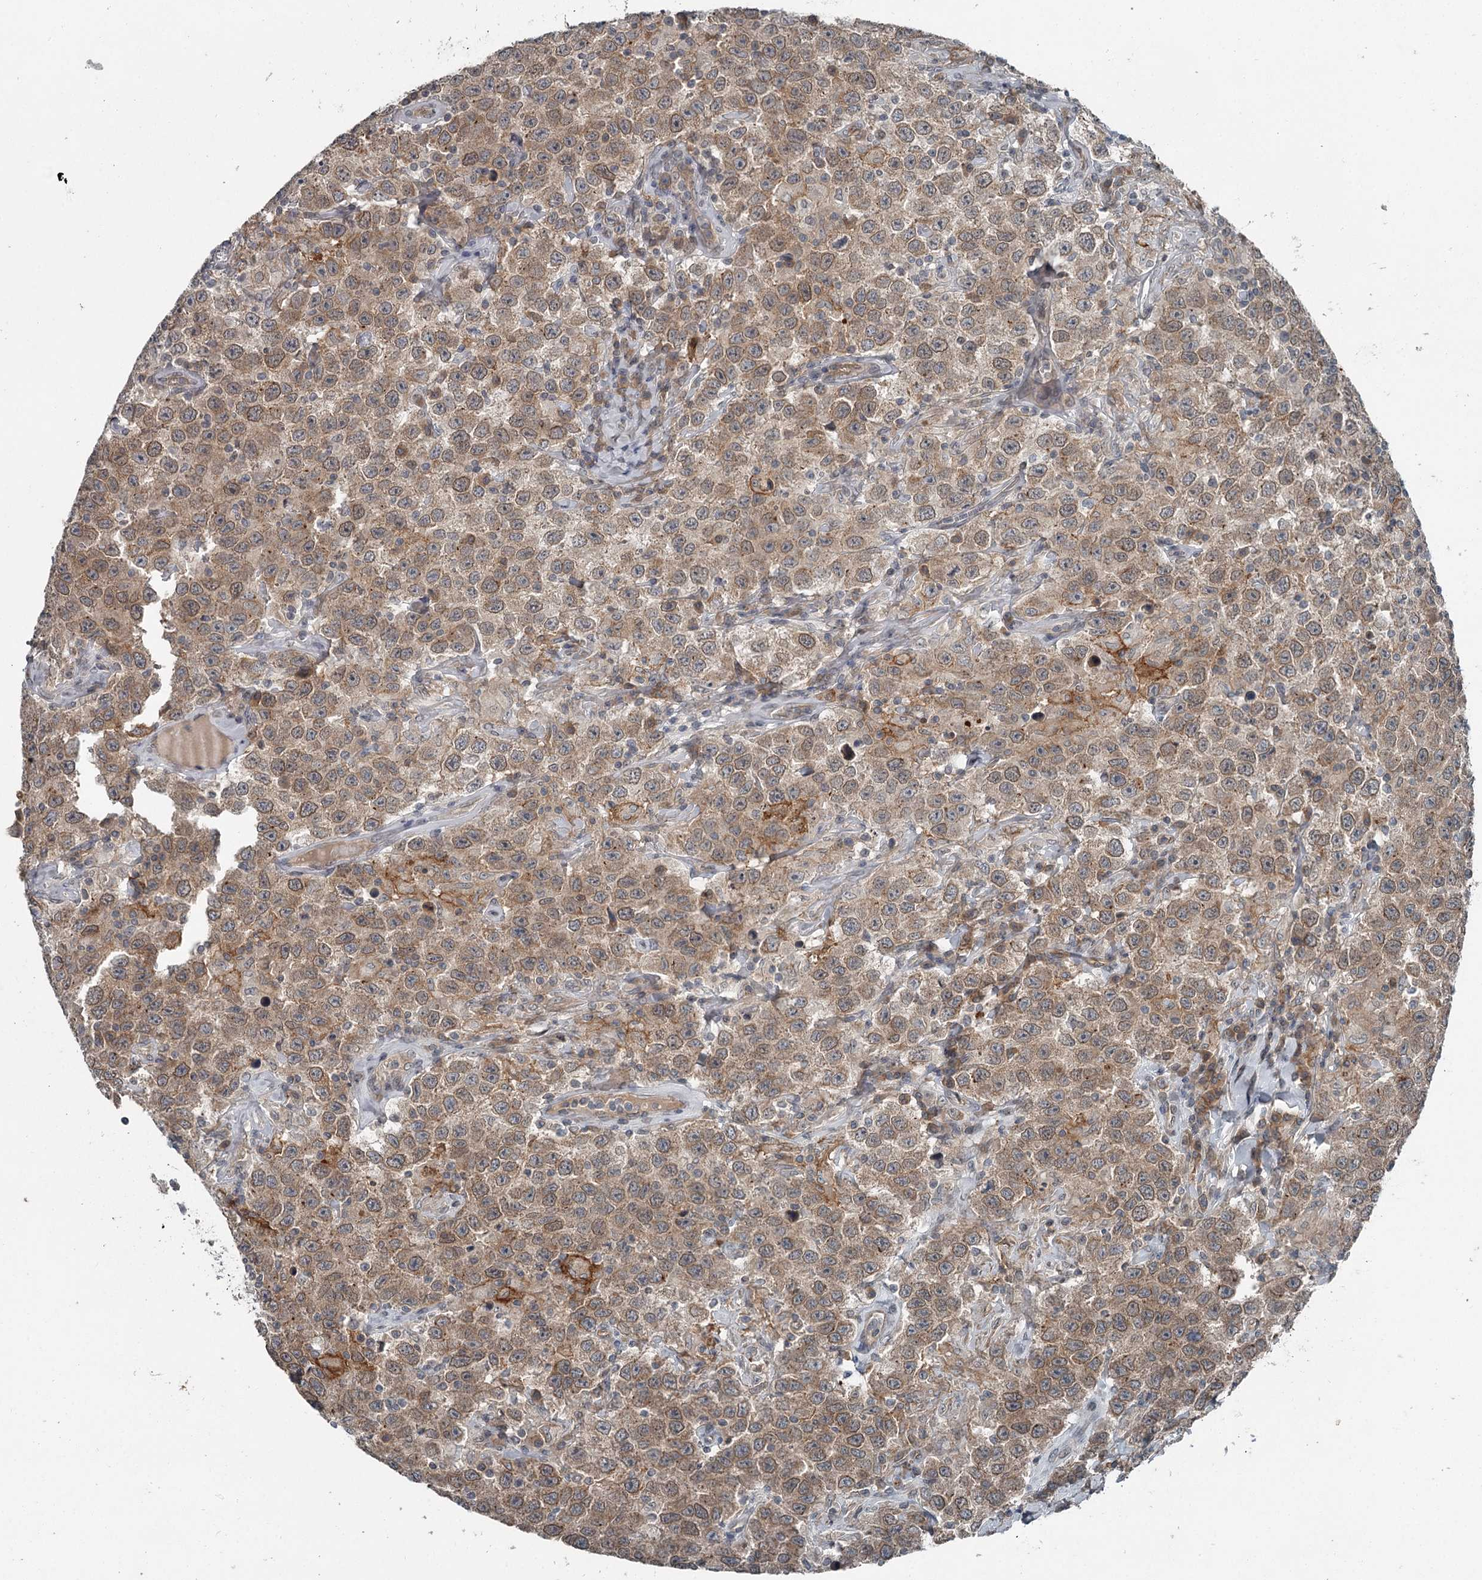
{"staining": {"intensity": "moderate", "quantity": ">75%", "location": "cytoplasmic/membranous"}, "tissue": "testis cancer", "cell_type": "Tumor cells", "image_type": "cancer", "snomed": [{"axis": "morphology", "description": "Seminoma, NOS"}, {"axis": "topography", "description": "Testis"}], "caption": "The photomicrograph demonstrates immunohistochemical staining of testis cancer. There is moderate cytoplasmic/membranous expression is present in approximately >75% of tumor cells.", "gene": "SLC39A8", "patient": {"sex": "male", "age": 41}}